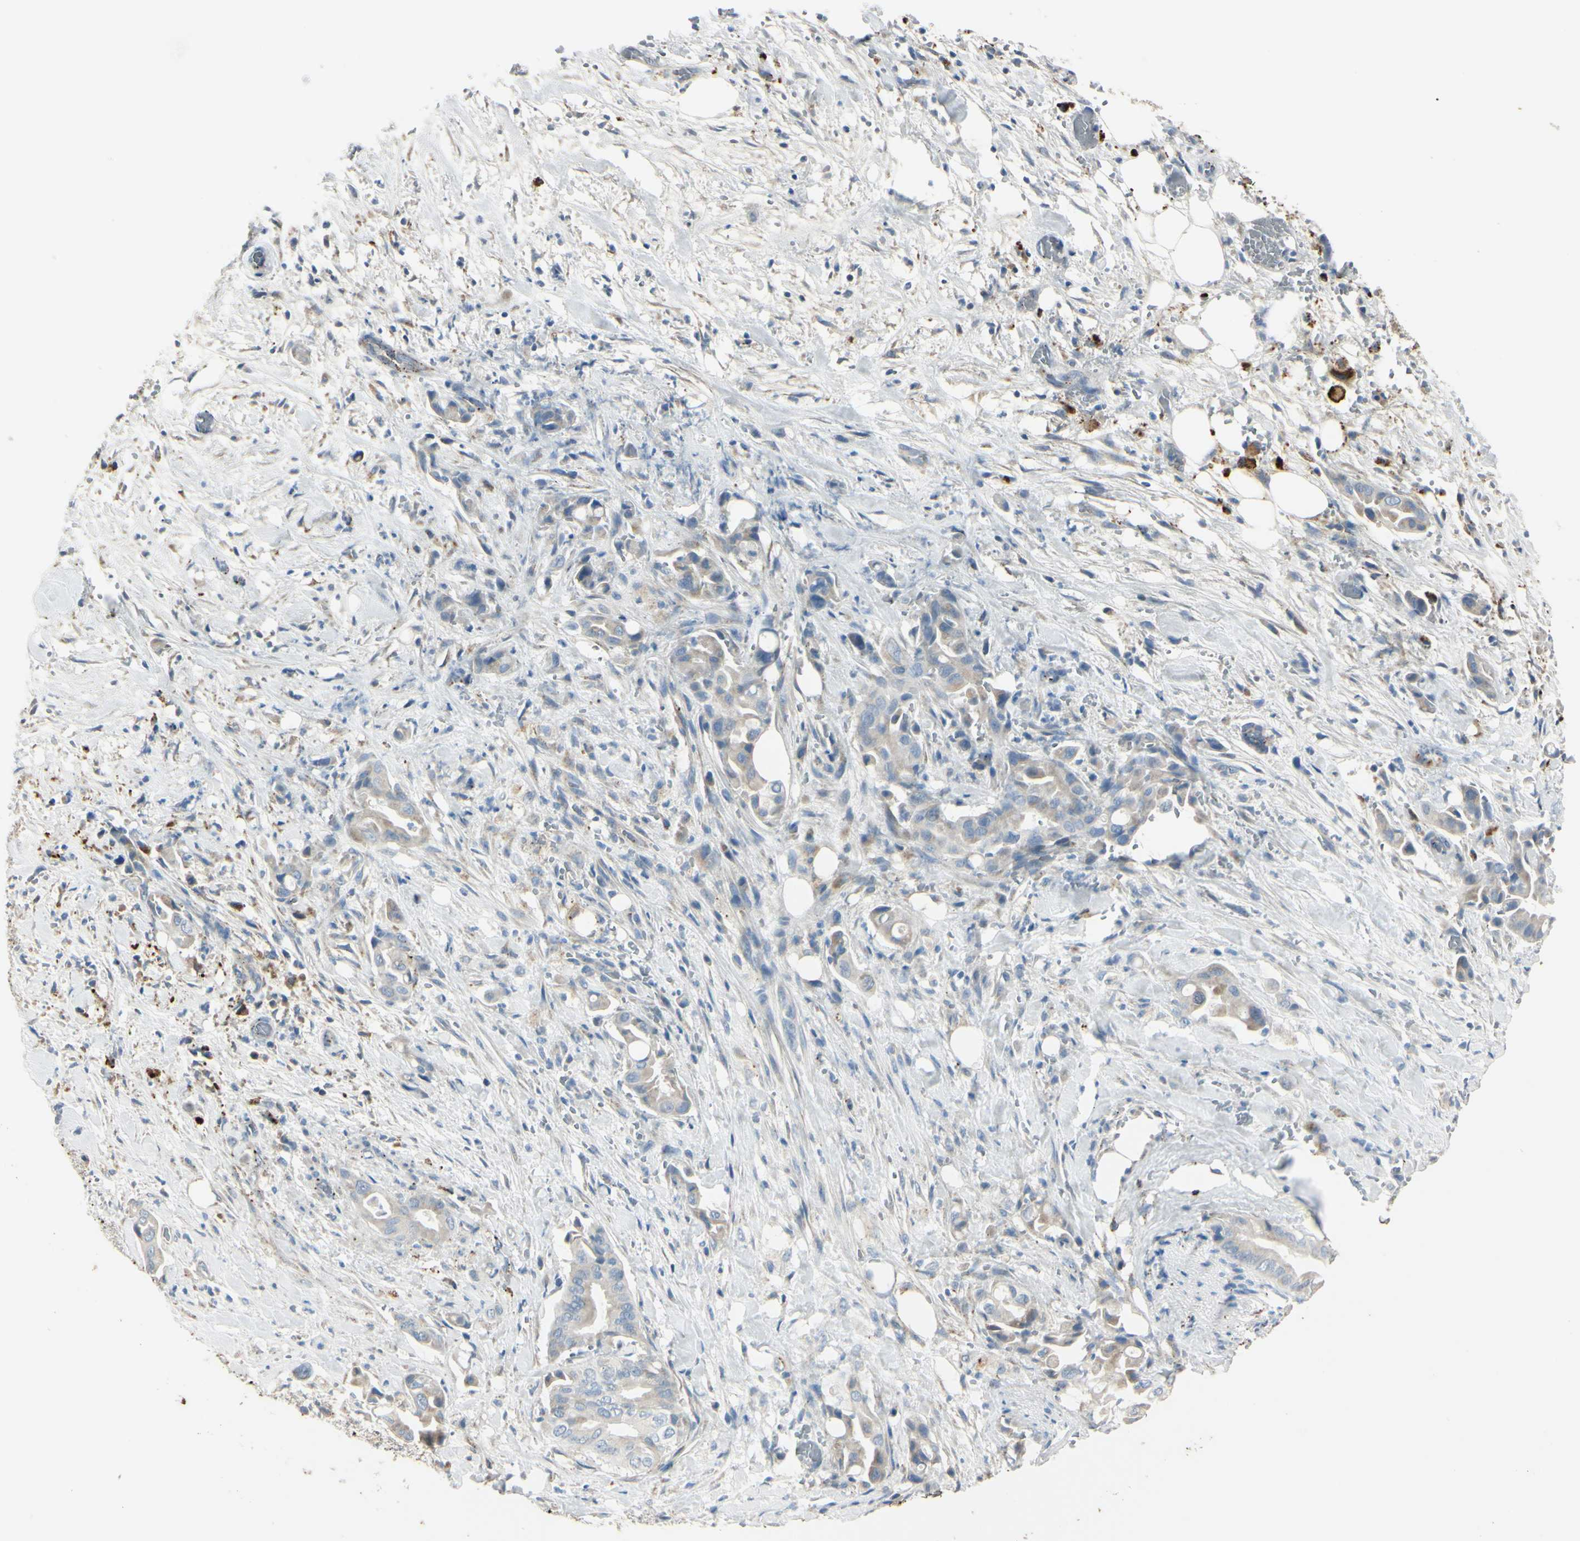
{"staining": {"intensity": "weak", "quantity": ">75%", "location": "cytoplasmic/membranous"}, "tissue": "liver cancer", "cell_type": "Tumor cells", "image_type": "cancer", "snomed": [{"axis": "morphology", "description": "Cholangiocarcinoma"}, {"axis": "topography", "description": "Liver"}], "caption": "This histopathology image demonstrates cholangiocarcinoma (liver) stained with immunohistochemistry to label a protein in brown. The cytoplasmic/membranous of tumor cells show weak positivity for the protein. Nuclei are counter-stained blue.", "gene": "ANGPTL1", "patient": {"sex": "female", "age": 68}}